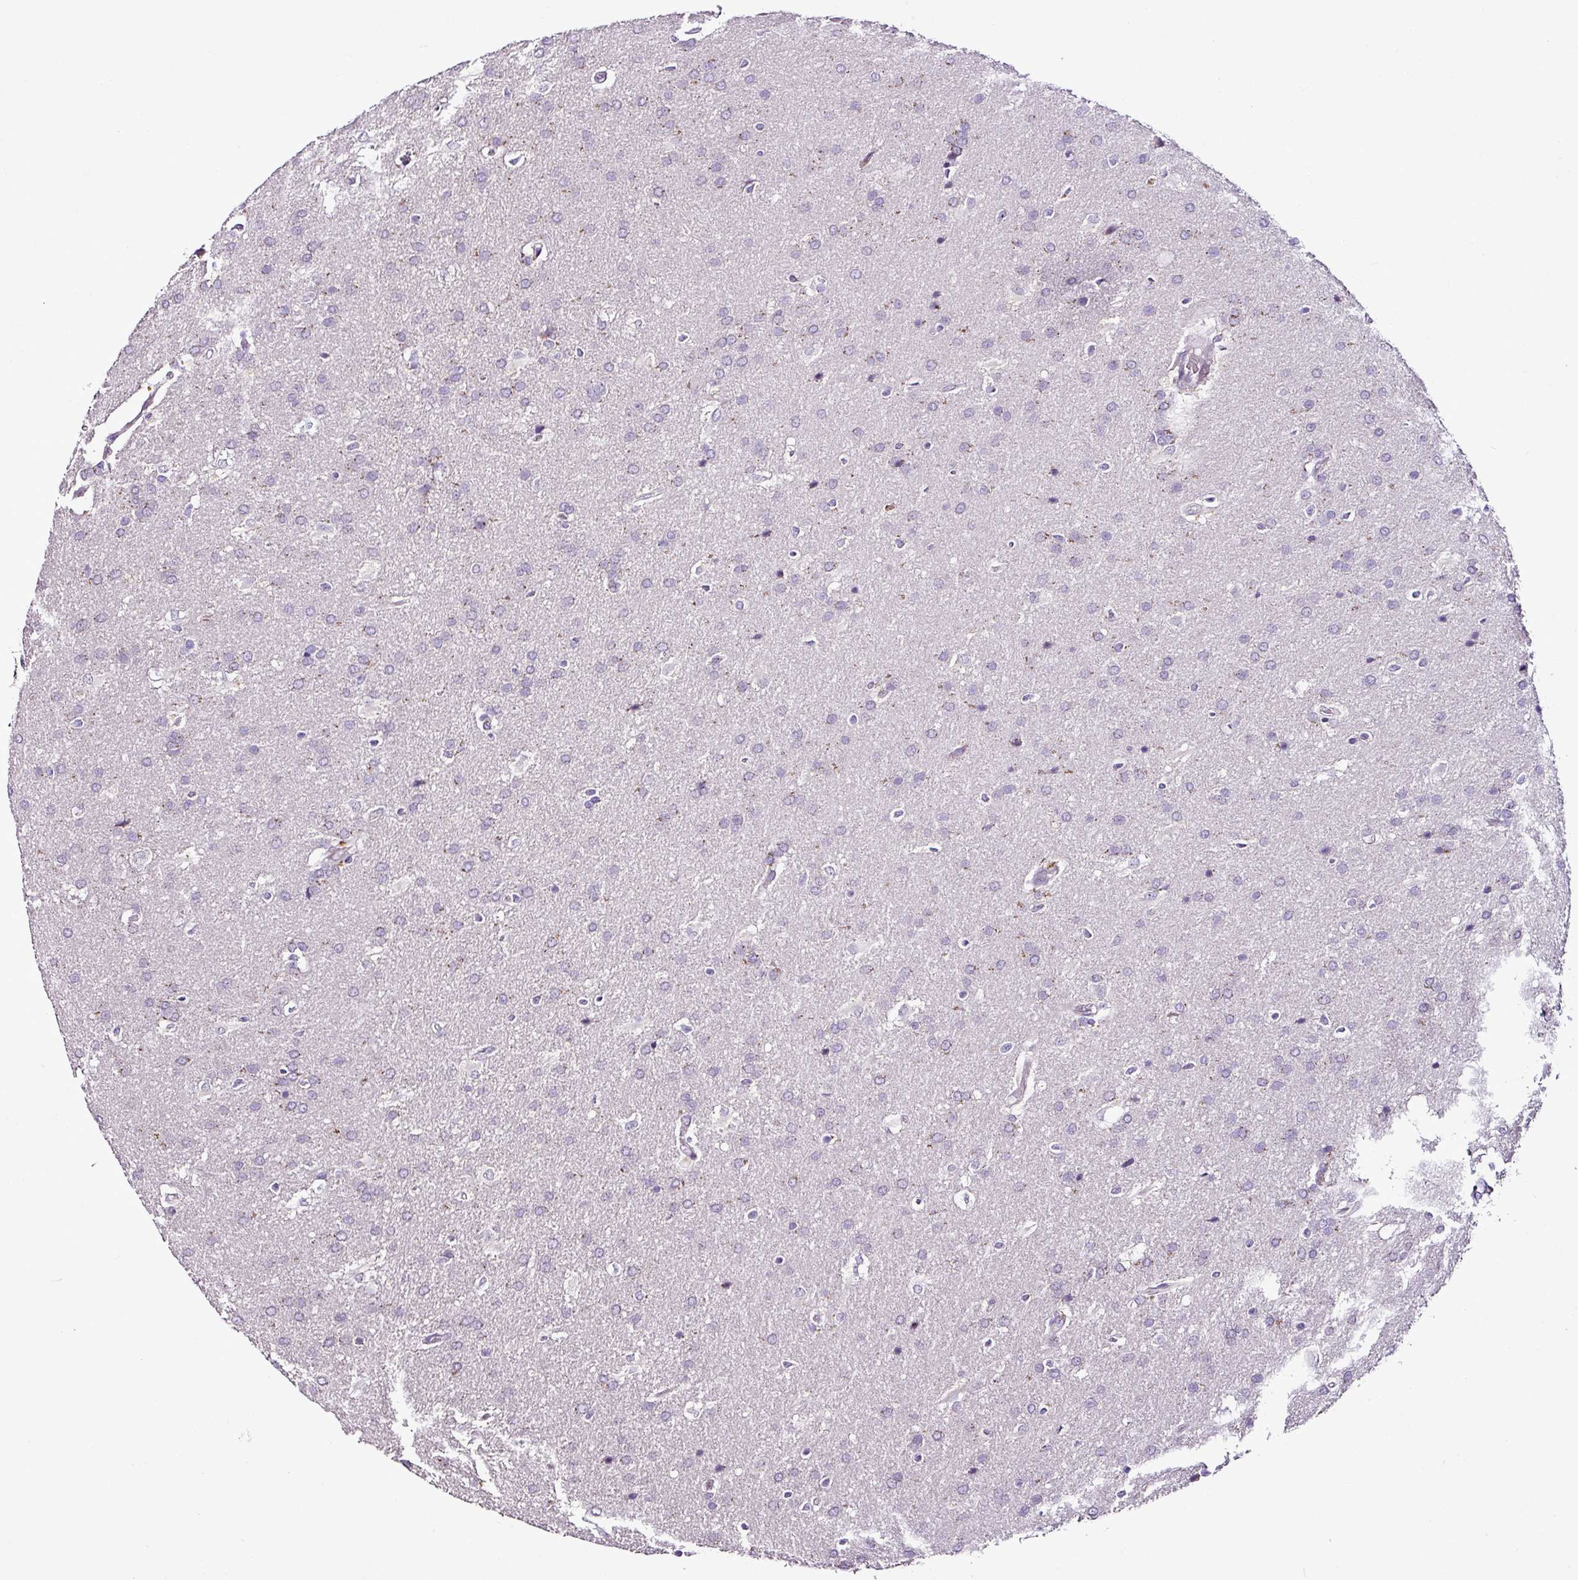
{"staining": {"intensity": "negative", "quantity": "none", "location": "none"}, "tissue": "glioma", "cell_type": "Tumor cells", "image_type": "cancer", "snomed": [{"axis": "morphology", "description": "Glioma, malignant, High grade"}, {"axis": "topography", "description": "Brain"}], "caption": "Tumor cells are negative for brown protein staining in glioma. (Brightfield microscopy of DAB (3,3'-diaminobenzidine) immunohistochemistry (IHC) at high magnification).", "gene": "ESR1", "patient": {"sex": "male", "age": 56}}